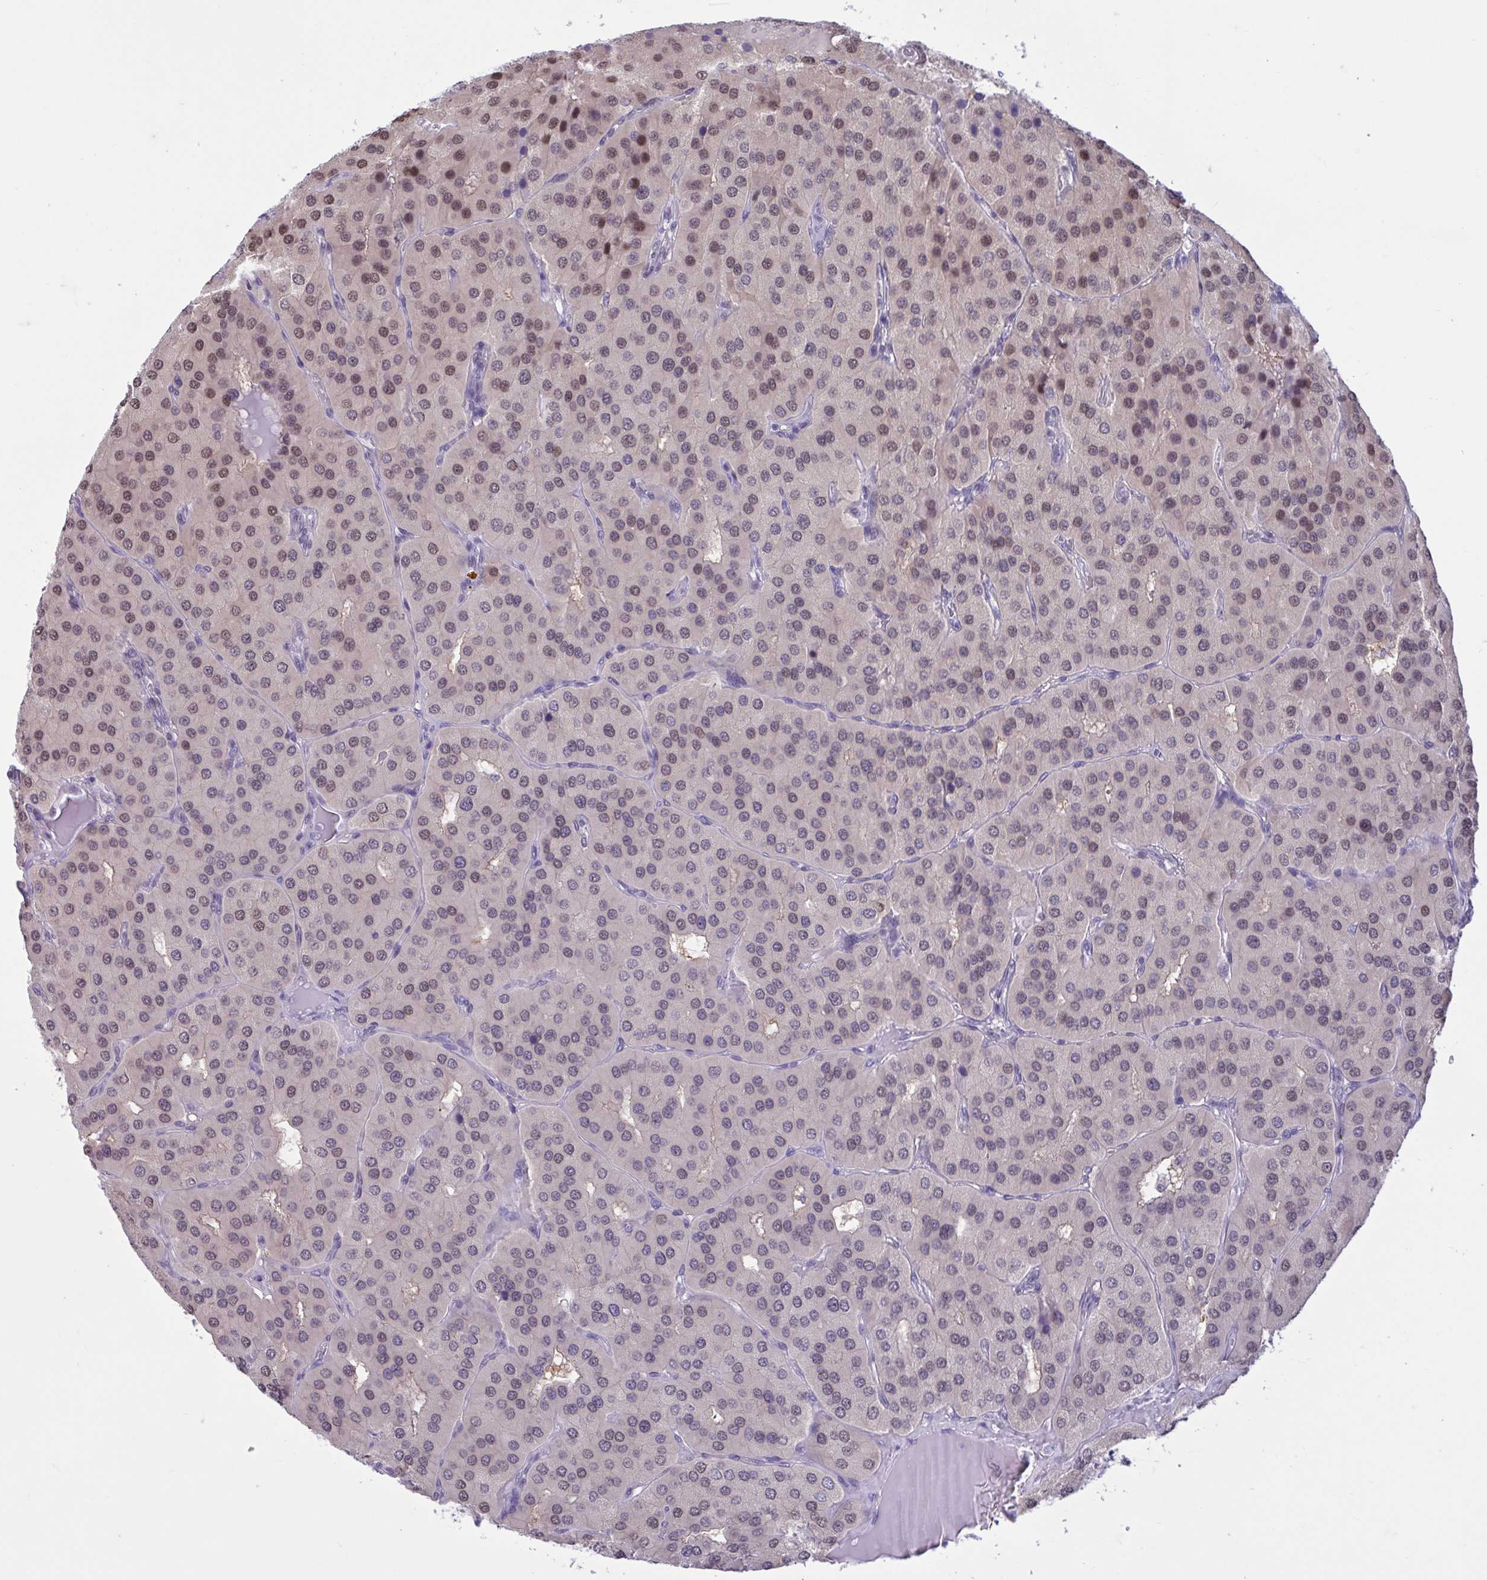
{"staining": {"intensity": "moderate", "quantity": "25%-75%", "location": "nuclear"}, "tissue": "parathyroid gland", "cell_type": "Glandular cells", "image_type": "normal", "snomed": [{"axis": "morphology", "description": "Normal tissue, NOS"}, {"axis": "morphology", "description": "Adenoma, NOS"}, {"axis": "topography", "description": "Parathyroid gland"}], "caption": "Unremarkable parathyroid gland was stained to show a protein in brown. There is medium levels of moderate nuclear staining in about 25%-75% of glandular cells.", "gene": "RBL1", "patient": {"sex": "female", "age": 86}}